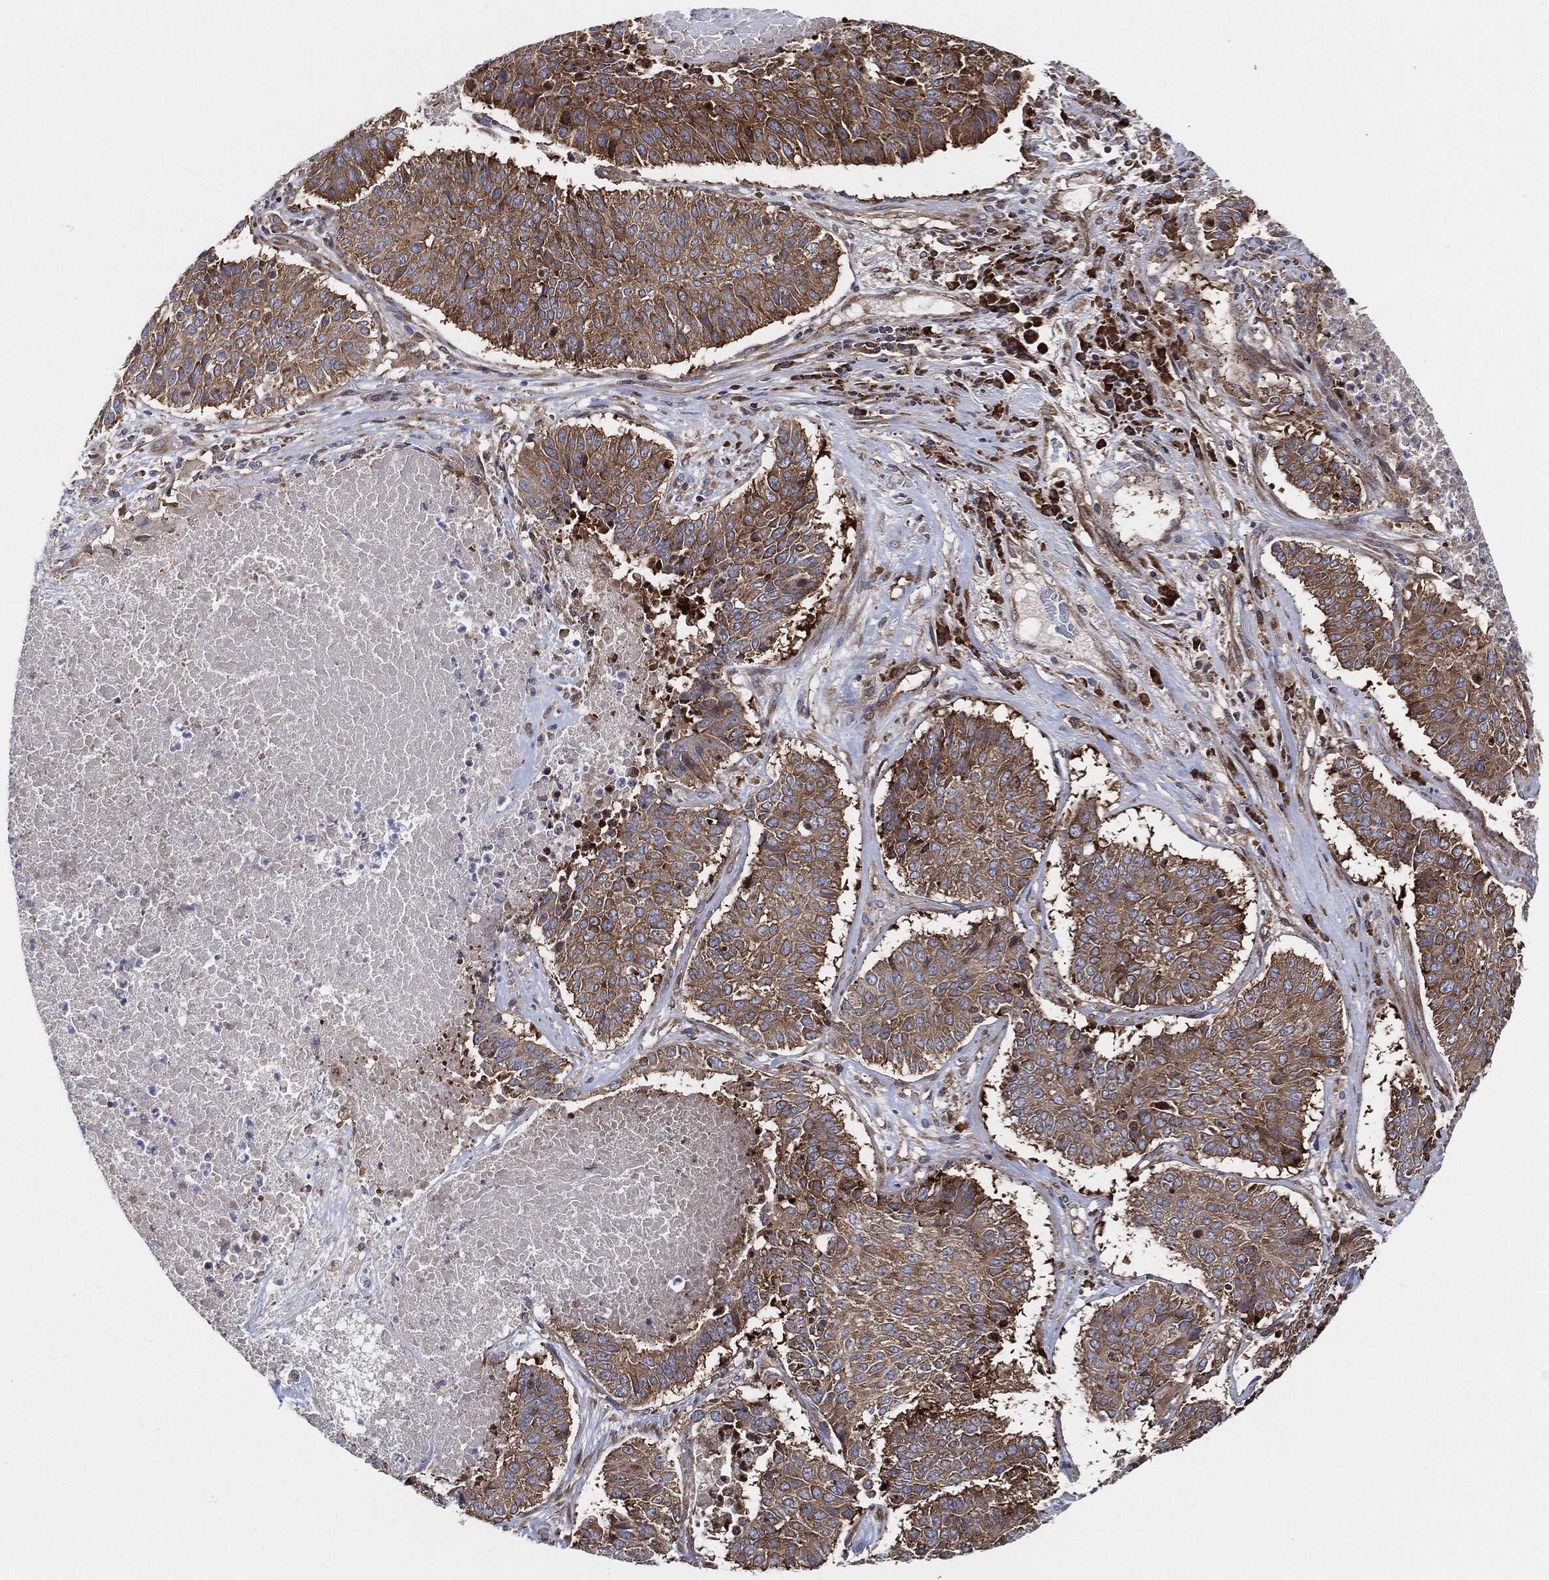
{"staining": {"intensity": "moderate", "quantity": "25%-75%", "location": "cytoplasmic/membranous"}, "tissue": "lung cancer", "cell_type": "Tumor cells", "image_type": "cancer", "snomed": [{"axis": "morphology", "description": "Squamous cell carcinoma, NOS"}, {"axis": "topography", "description": "Lung"}], "caption": "Lung squamous cell carcinoma stained for a protein (brown) exhibits moderate cytoplasmic/membranous positive expression in approximately 25%-75% of tumor cells.", "gene": "EIF2S2", "patient": {"sex": "male", "age": 64}}